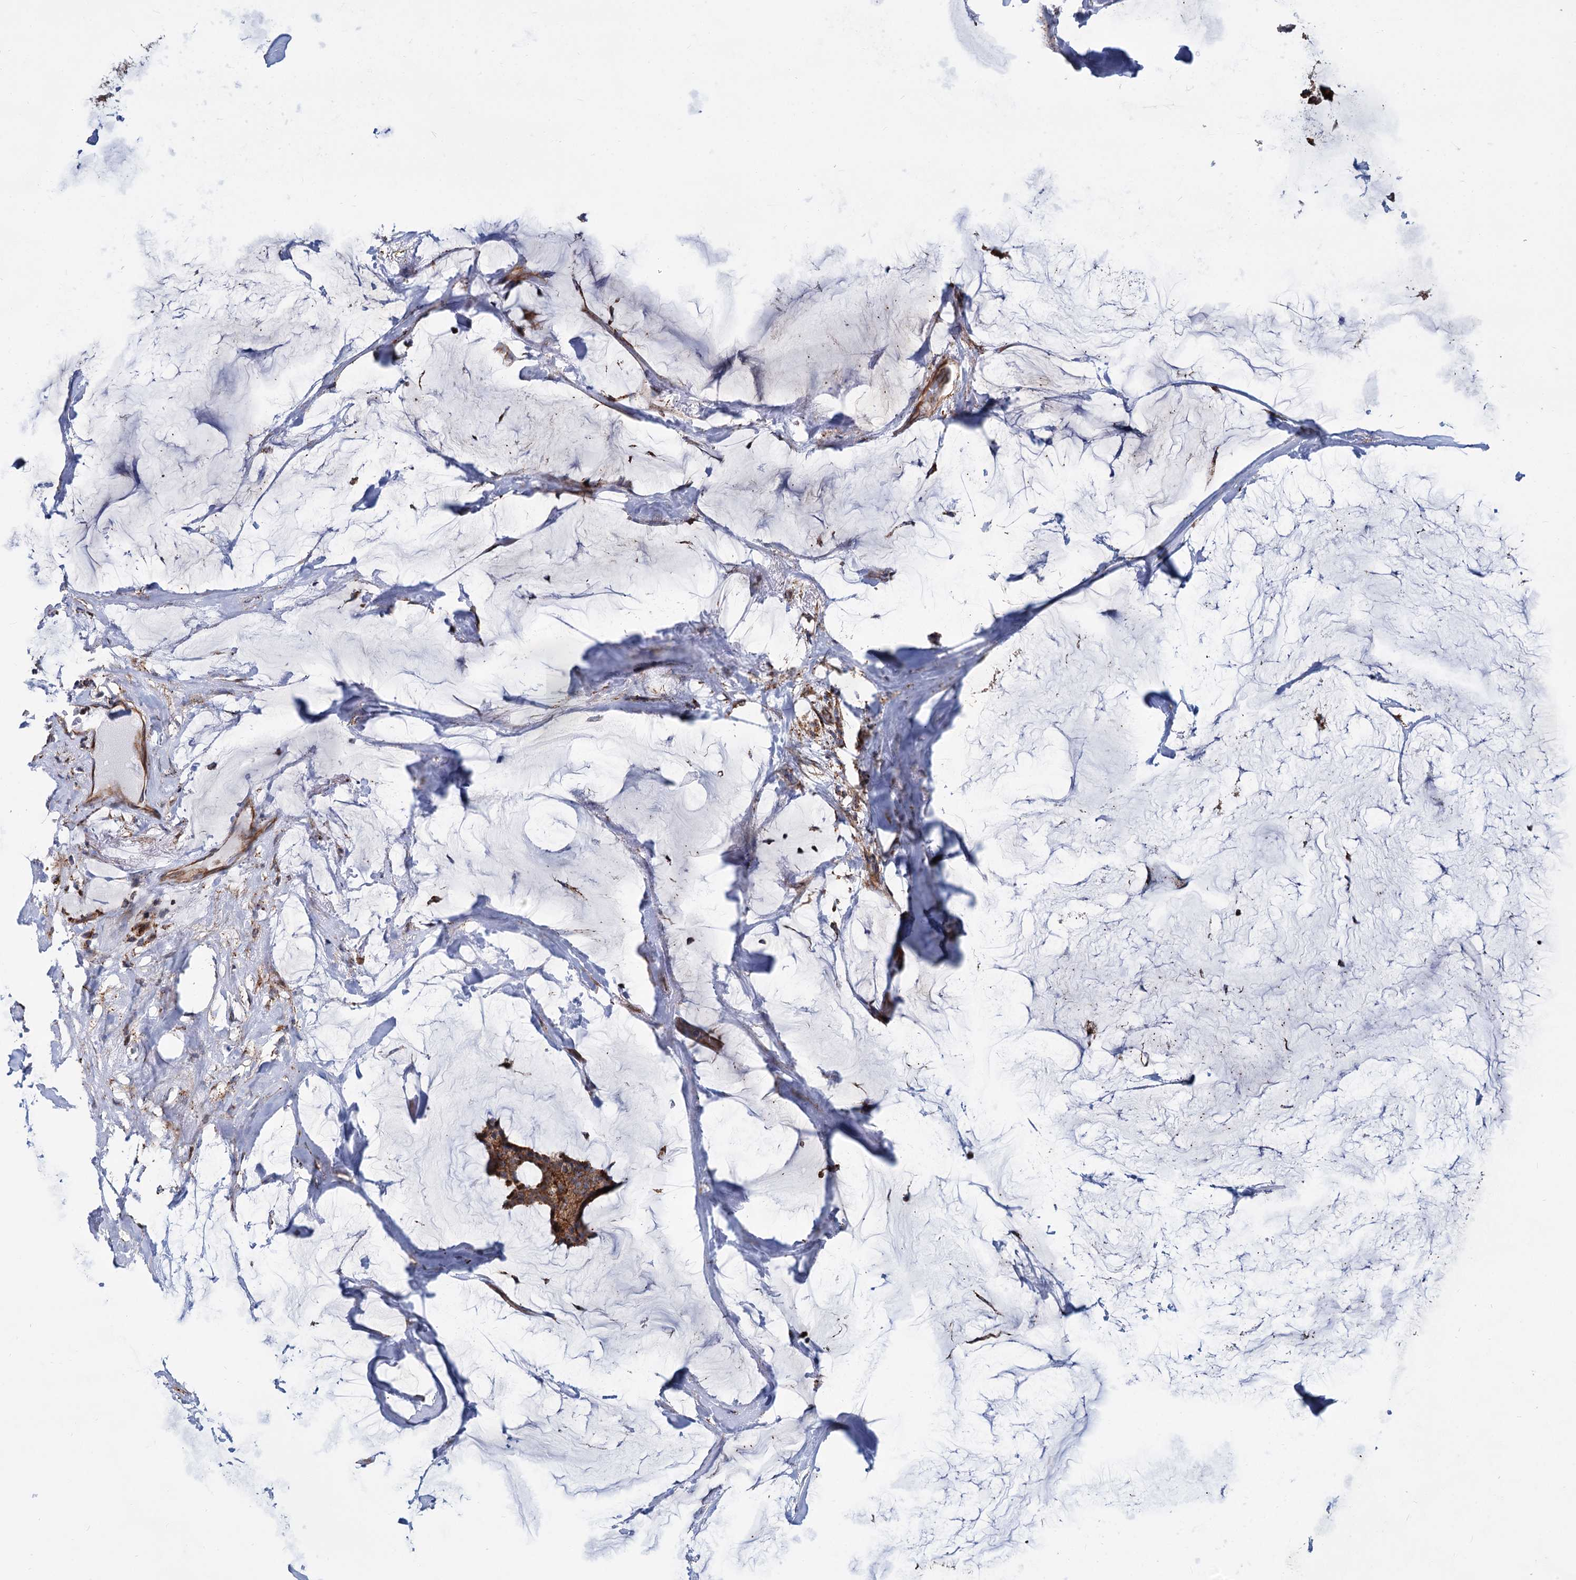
{"staining": {"intensity": "moderate", "quantity": ">75%", "location": "cytoplasmic/membranous"}, "tissue": "breast cancer", "cell_type": "Tumor cells", "image_type": "cancer", "snomed": [{"axis": "morphology", "description": "Duct carcinoma"}, {"axis": "topography", "description": "Breast"}], "caption": "Moderate cytoplasmic/membranous staining is appreciated in approximately >75% of tumor cells in breast cancer (intraductal carcinoma). Using DAB (brown) and hematoxylin (blue) stains, captured at high magnification using brightfield microscopy.", "gene": "PSEN1", "patient": {"sex": "female", "age": 93}}